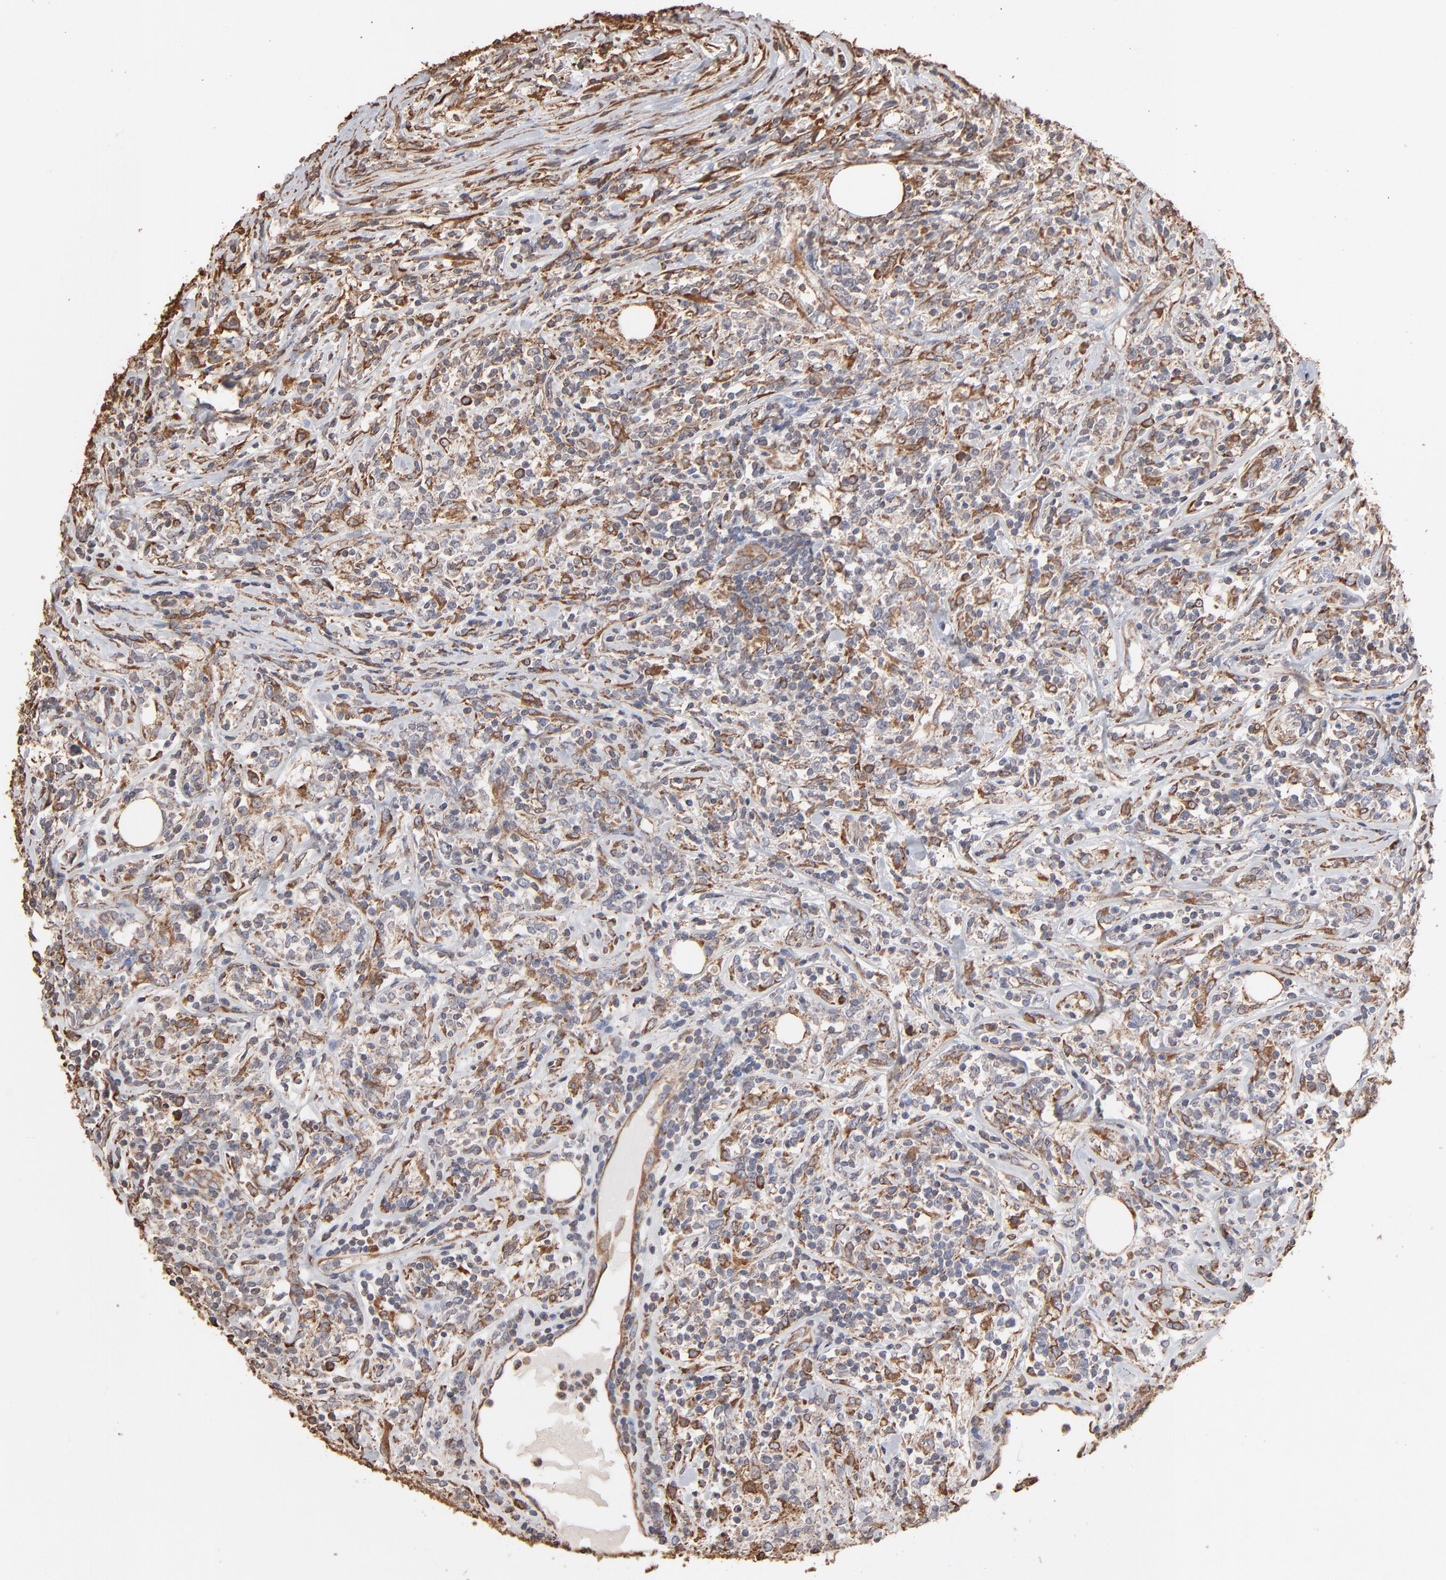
{"staining": {"intensity": "strong", "quantity": "25%-75%", "location": "cytoplasmic/membranous"}, "tissue": "lymphoma", "cell_type": "Tumor cells", "image_type": "cancer", "snomed": [{"axis": "morphology", "description": "Malignant lymphoma, non-Hodgkin's type, High grade"}, {"axis": "topography", "description": "Lymph node"}], "caption": "This is a photomicrograph of immunohistochemistry (IHC) staining of lymphoma, which shows strong staining in the cytoplasmic/membranous of tumor cells.", "gene": "PDIA3", "patient": {"sex": "female", "age": 84}}